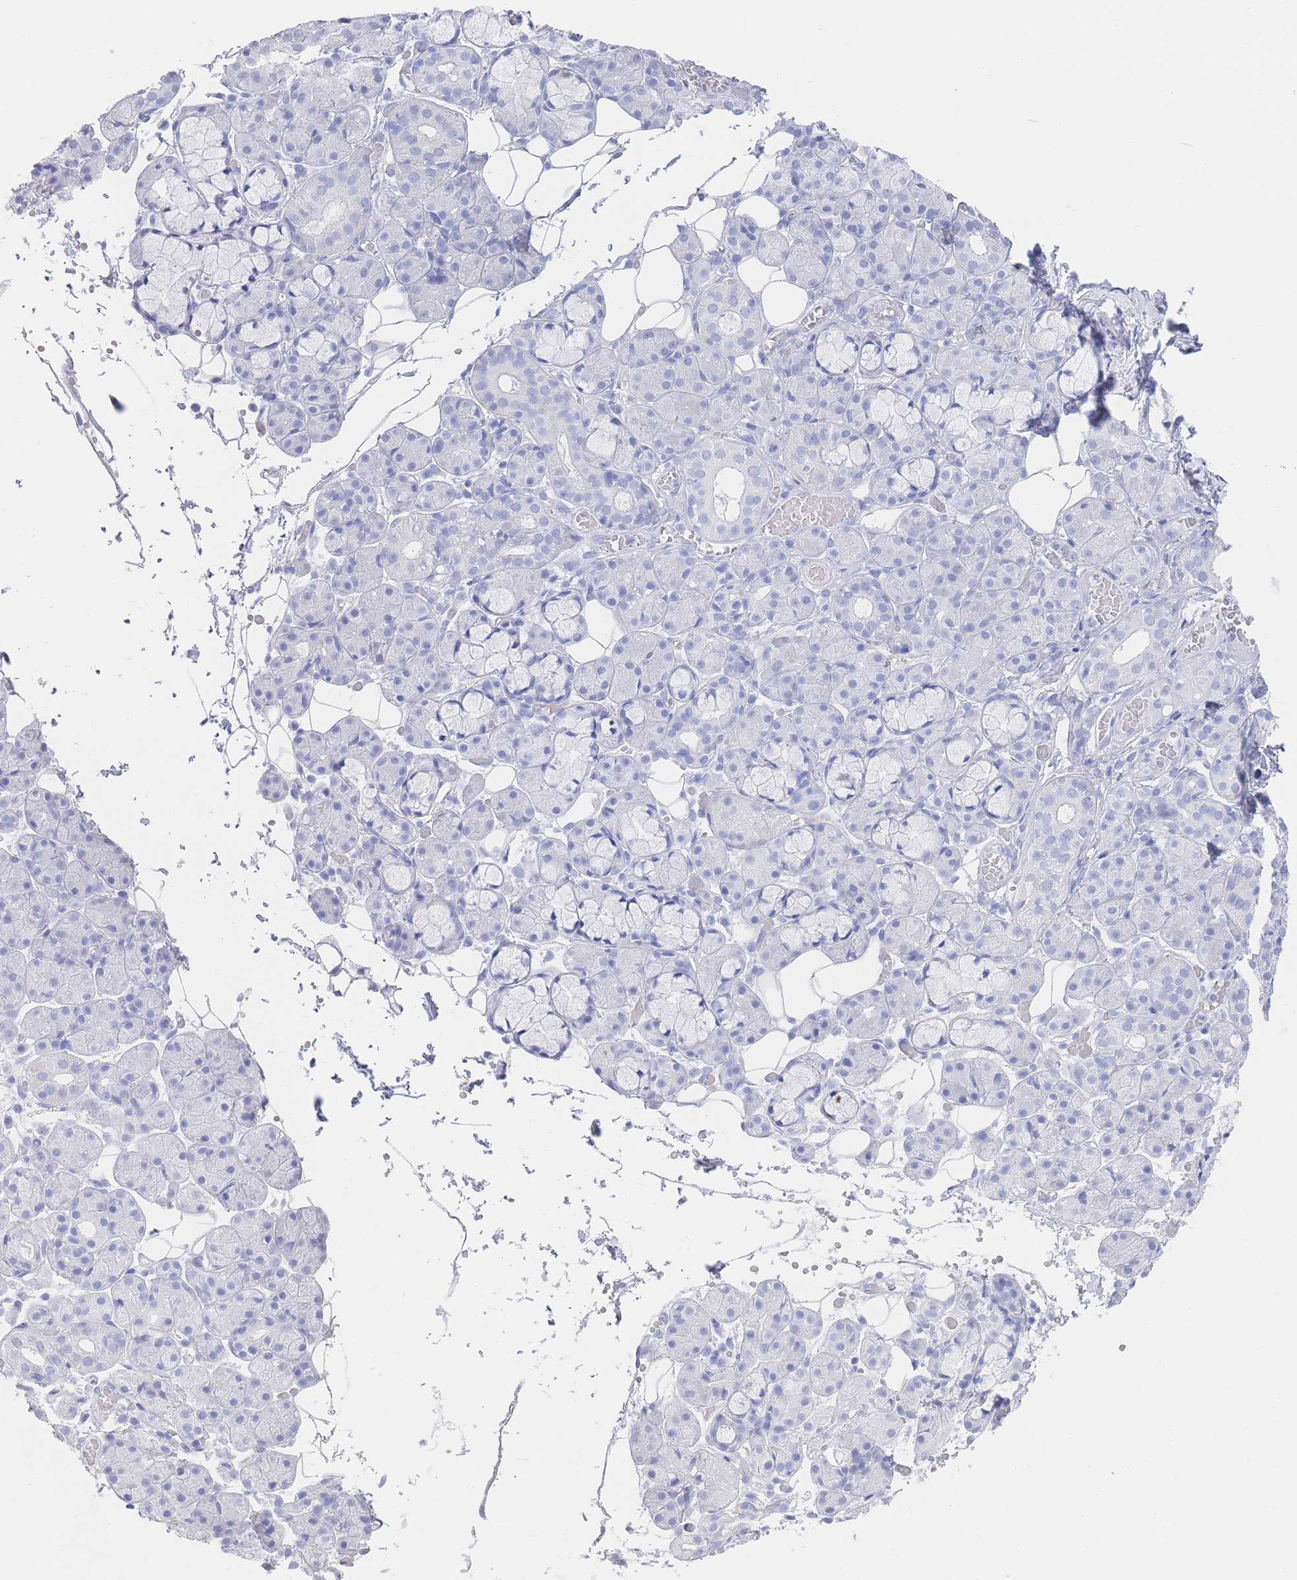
{"staining": {"intensity": "negative", "quantity": "none", "location": "none"}, "tissue": "salivary gland", "cell_type": "Glandular cells", "image_type": "normal", "snomed": [{"axis": "morphology", "description": "Normal tissue, NOS"}, {"axis": "topography", "description": "Salivary gland"}], "caption": "The image reveals no significant positivity in glandular cells of salivary gland.", "gene": "LRRC37A2", "patient": {"sex": "male", "age": 63}}